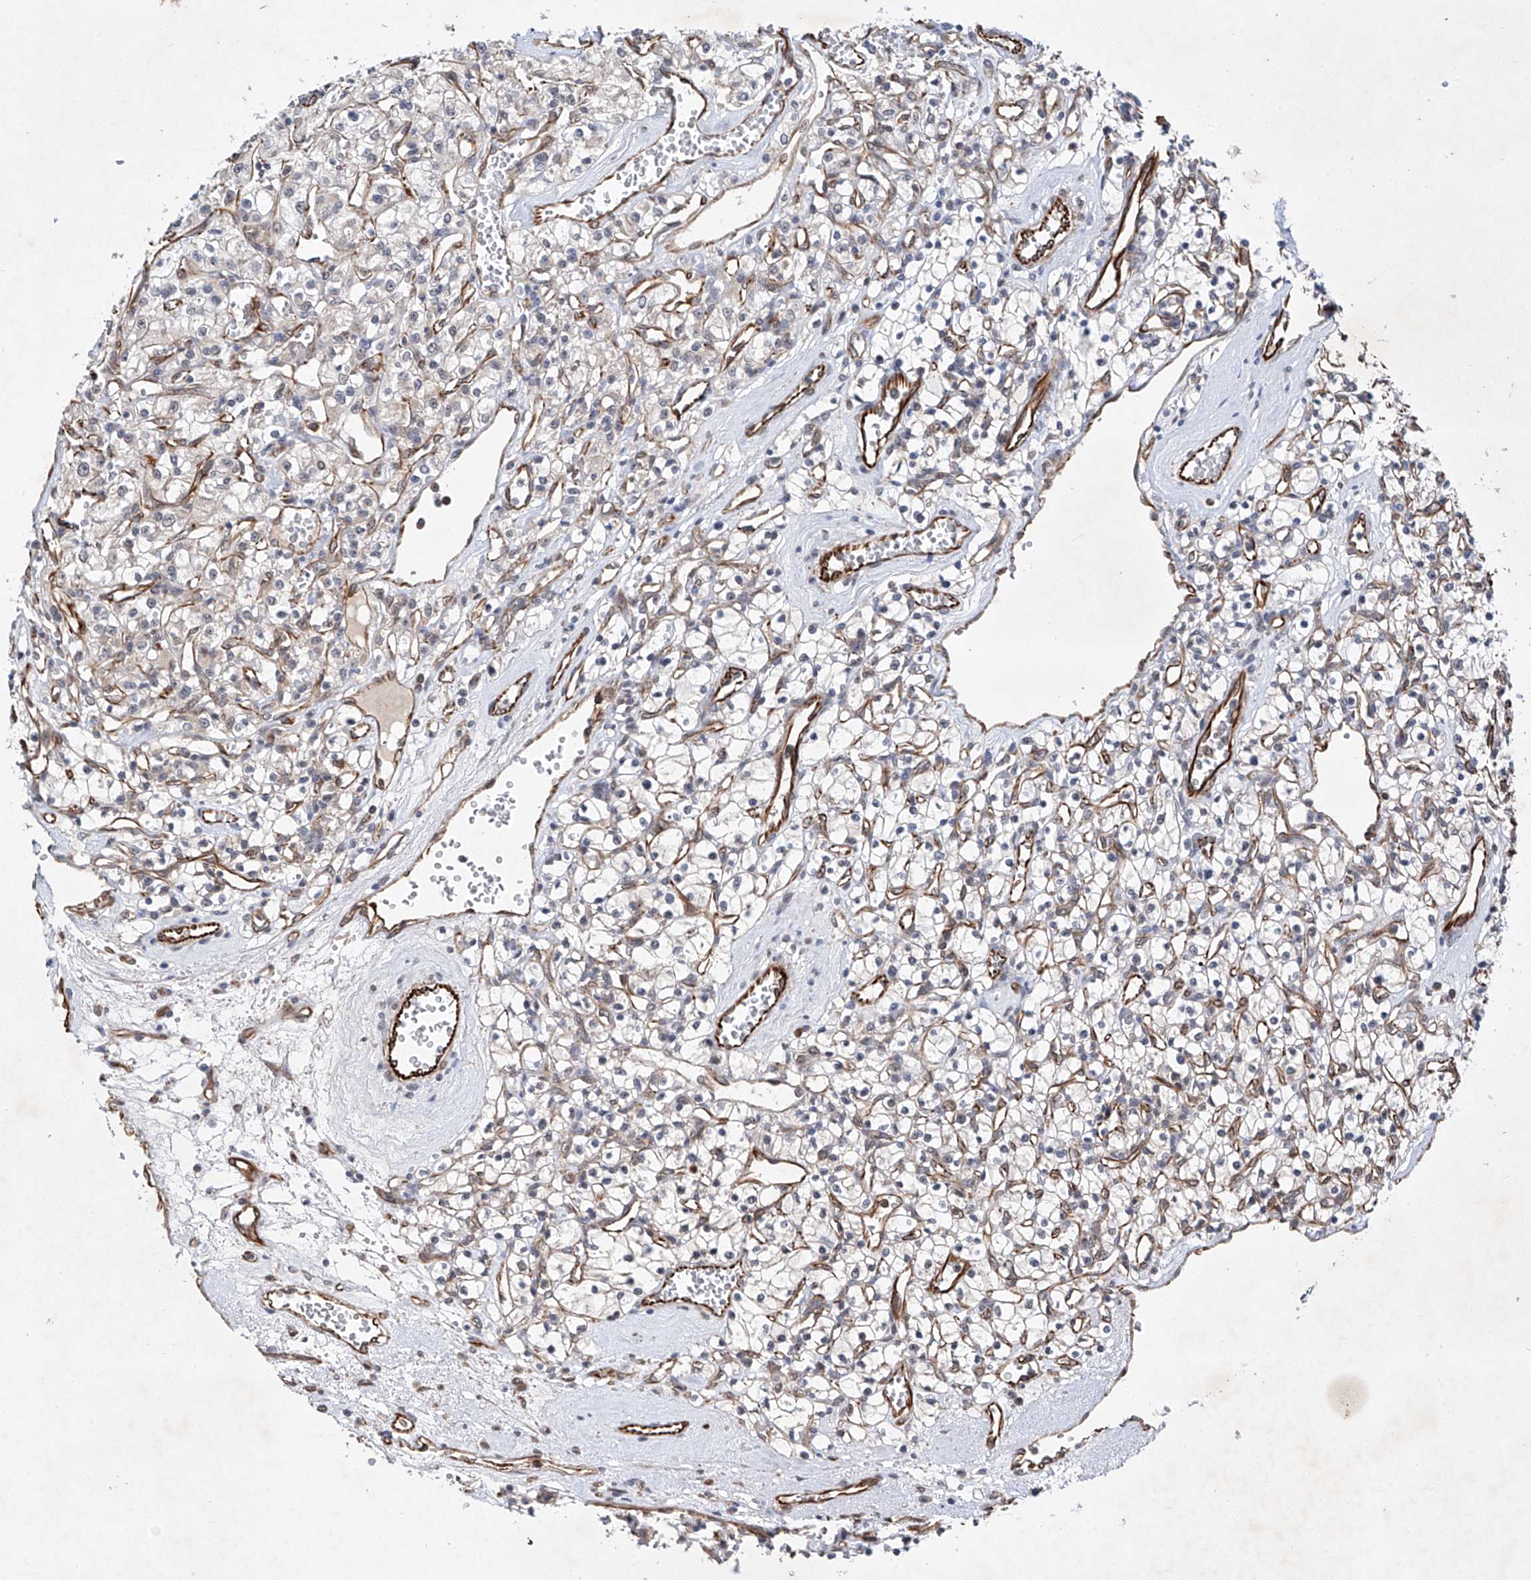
{"staining": {"intensity": "negative", "quantity": "none", "location": "none"}, "tissue": "renal cancer", "cell_type": "Tumor cells", "image_type": "cancer", "snomed": [{"axis": "morphology", "description": "Adenocarcinoma, NOS"}, {"axis": "topography", "description": "Kidney"}], "caption": "IHC of human renal cancer (adenocarcinoma) displays no positivity in tumor cells.", "gene": "AMD1", "patient": {"sex": "female", "age": 59}}